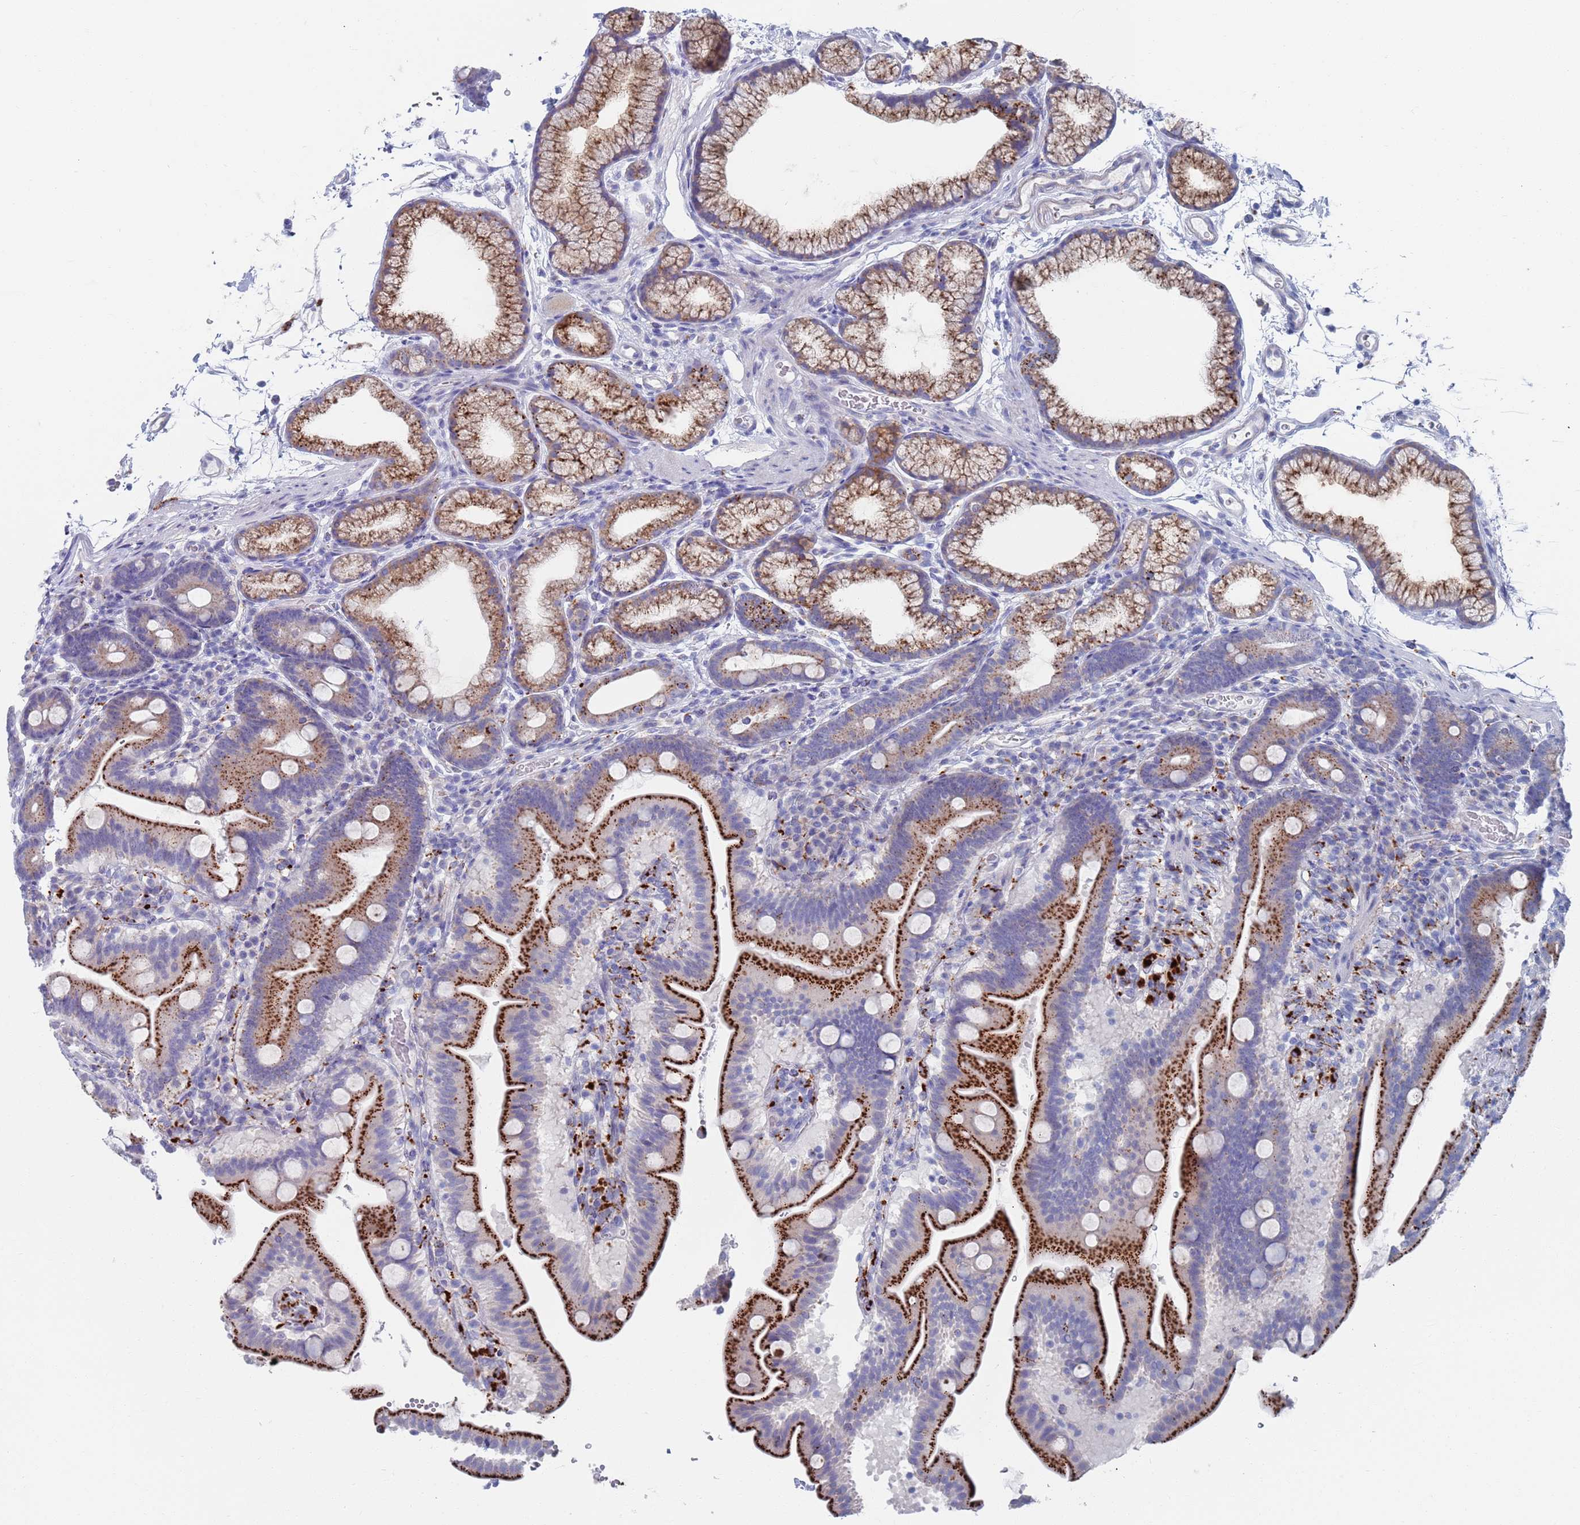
{"staining": {"intensity": "strong", "quantity": "25%-75%", "location": "cytoplasmic/membranous"}, "tissue": "duodenum", "cell_type": "Glandular cells", "image_type": "normal", "snomed": [{"axis": "morphology", "description": "Normal tissue, NOS"}, {"axis": "topography", "description": "Duodenum"}], "caption": "IHC of benign duodenum displays high levels of strong cytoplasmic/membranous staining in approximately 25%-75% of glandular cells.", "gene": "FUCA1", "patient": {"sex": "male", "age": 54}}